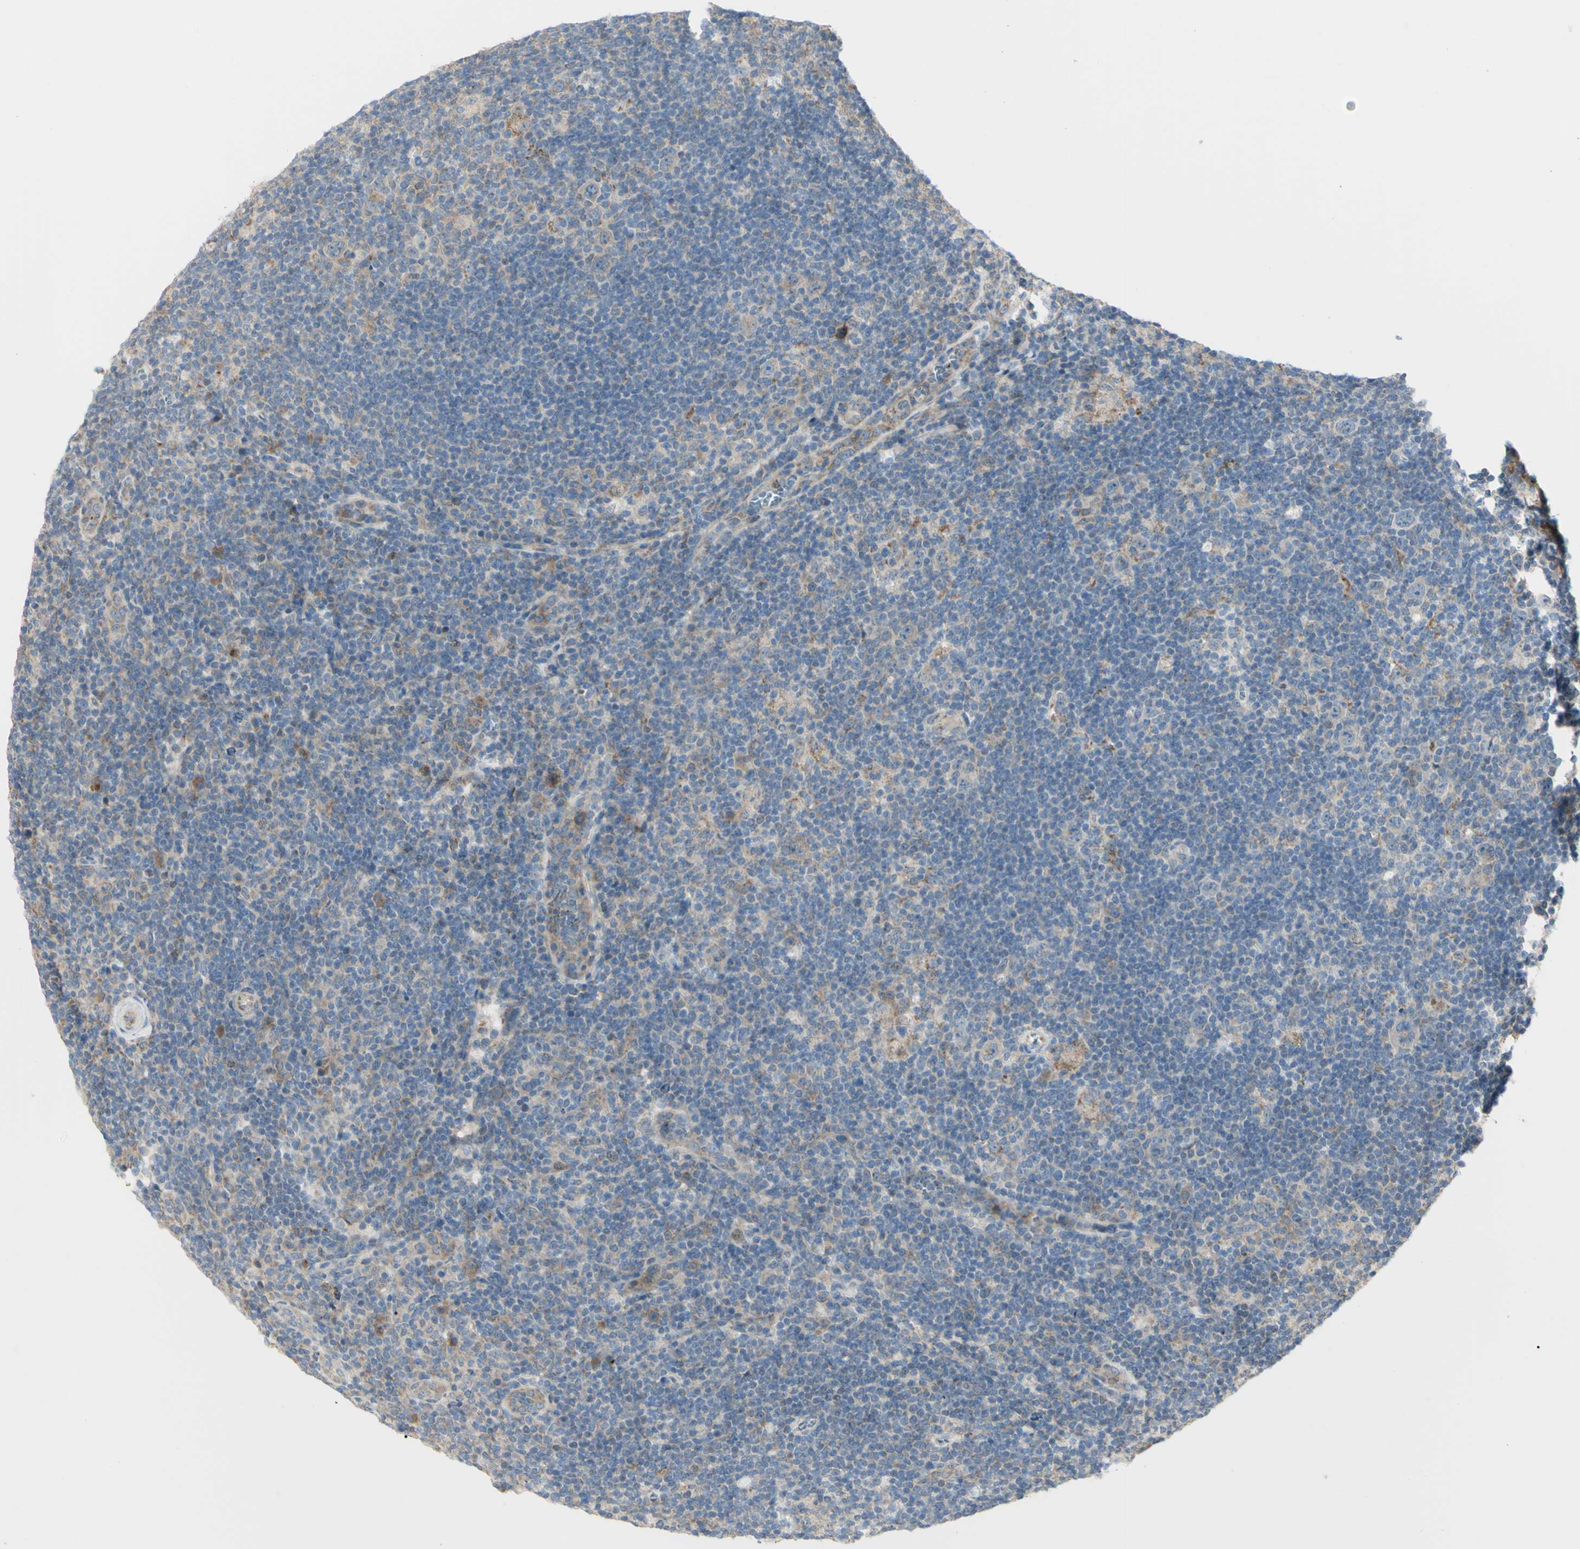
{"staining": {"intensity": "weak", "quantity": ">75%", "location": "cytoplasmic/membranous"}, "tissue": "lymphoma", "cell_type": "Tumor cells", "image_type": "cancer", "snomed": [{"axis": "morphology", "description": "Hodgkin's disease, NOS"}, {"axis": "topography", "description": "Lymph node"}], "caption": "Protein expression analysis of human Hodgkin's disease reveals weak cytoplasmic/membranous positivity in about >75% of tumor cells.", "gene": "EIF5A", "patient": {"sex": "female", "age": 57}}